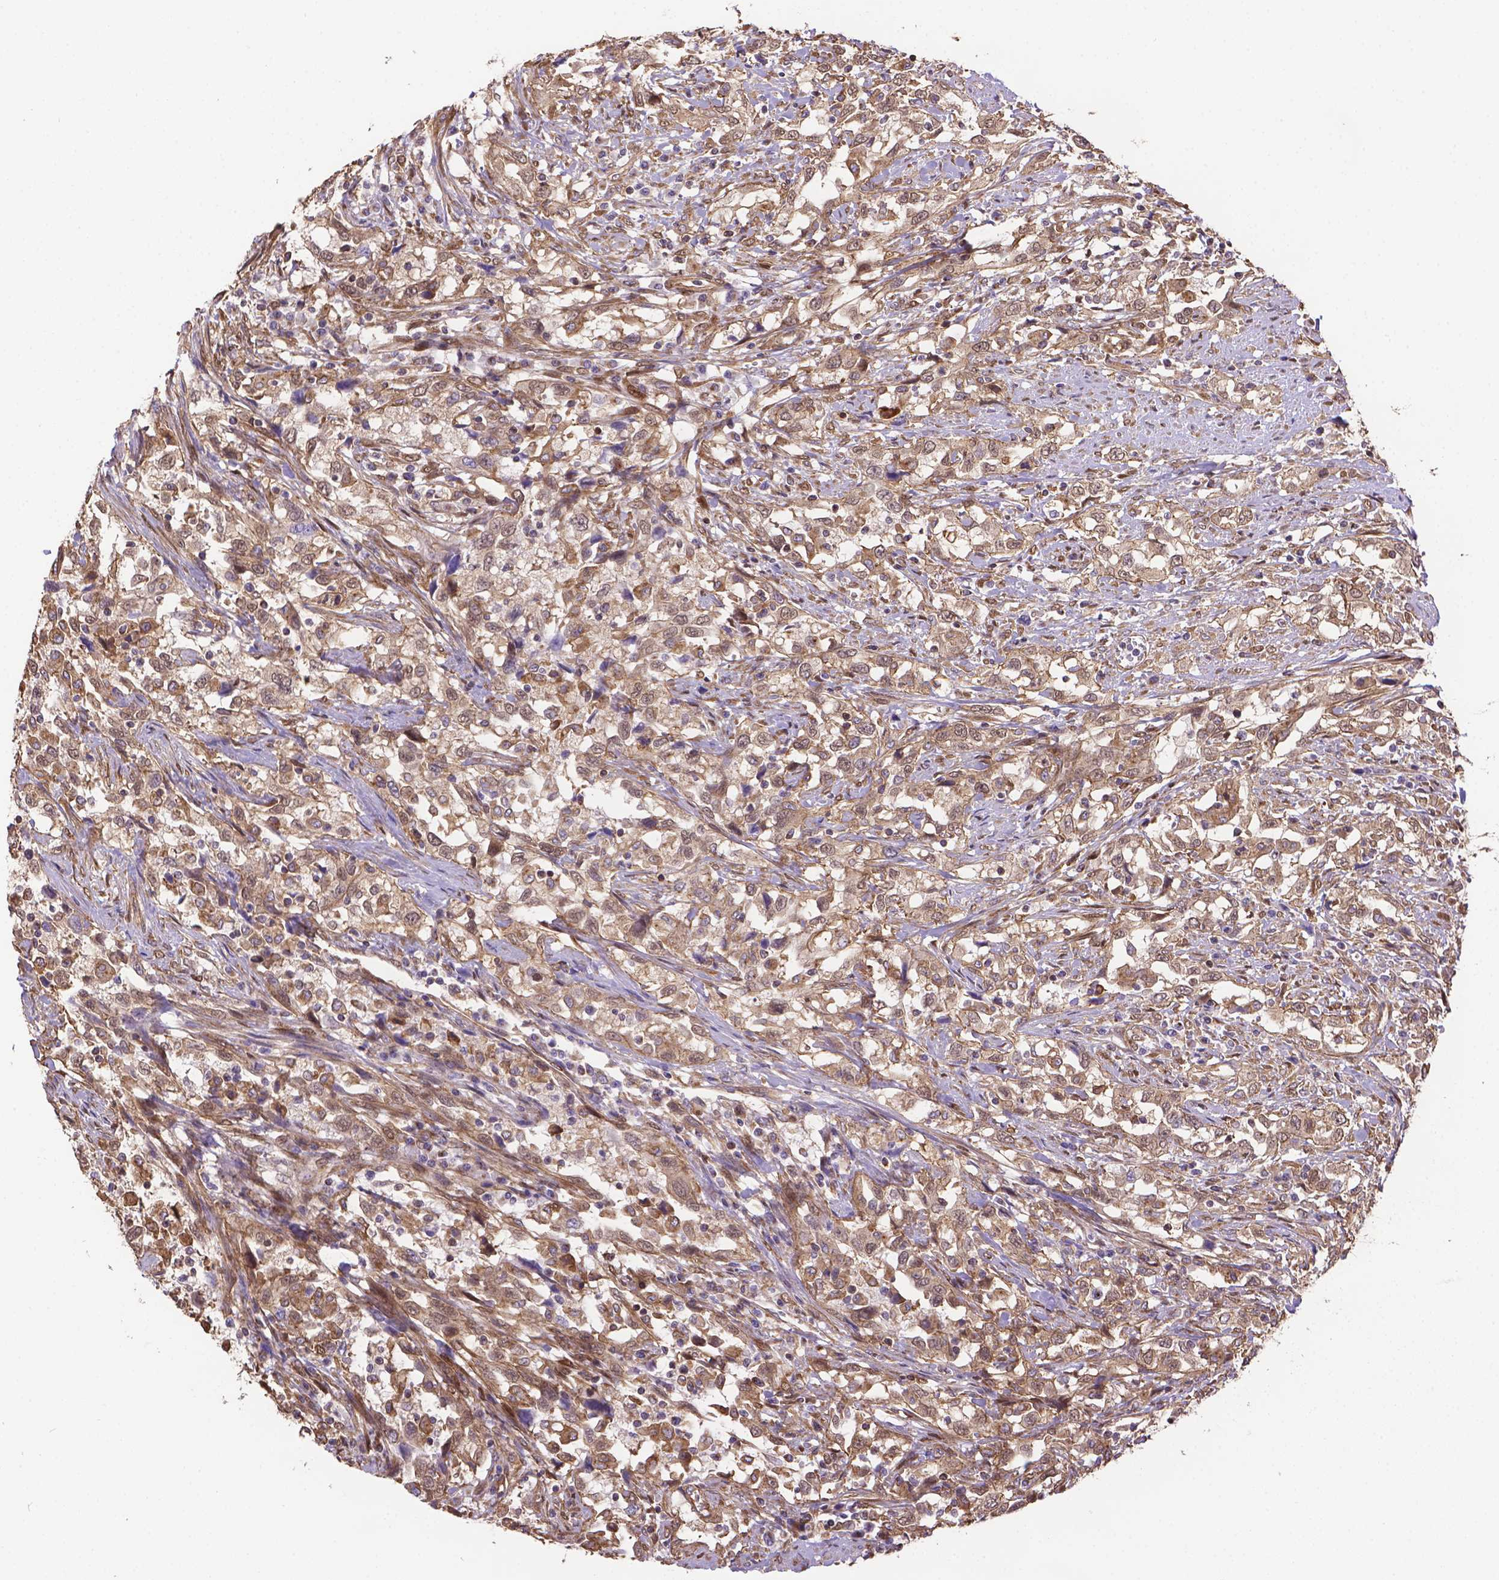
{"staining": {"intensity": "weak", "quantity": ">75%", "location": "cytoplasmic/membranous"}, "tissue": "urothelial cancer", "cell_type": "Tumor cells", "image_type": "cancer", "snomed": [{"axis": "morphology", "description": "Urothelial carcinoma, NOS"}, {"axis": "morphology", "description": "Urothelial carcinoma, High grade"}, {"axis": "topography", "description": "Urinary bladder"}], "caption": "Protein staining demonstrates weak cytoplasmic/membranous expression in approximately >75% of tumor cells in urothelial carcinoma (high-grade).", "gene": "YAP1", "patient": {"sex": "female", "age": 64}}